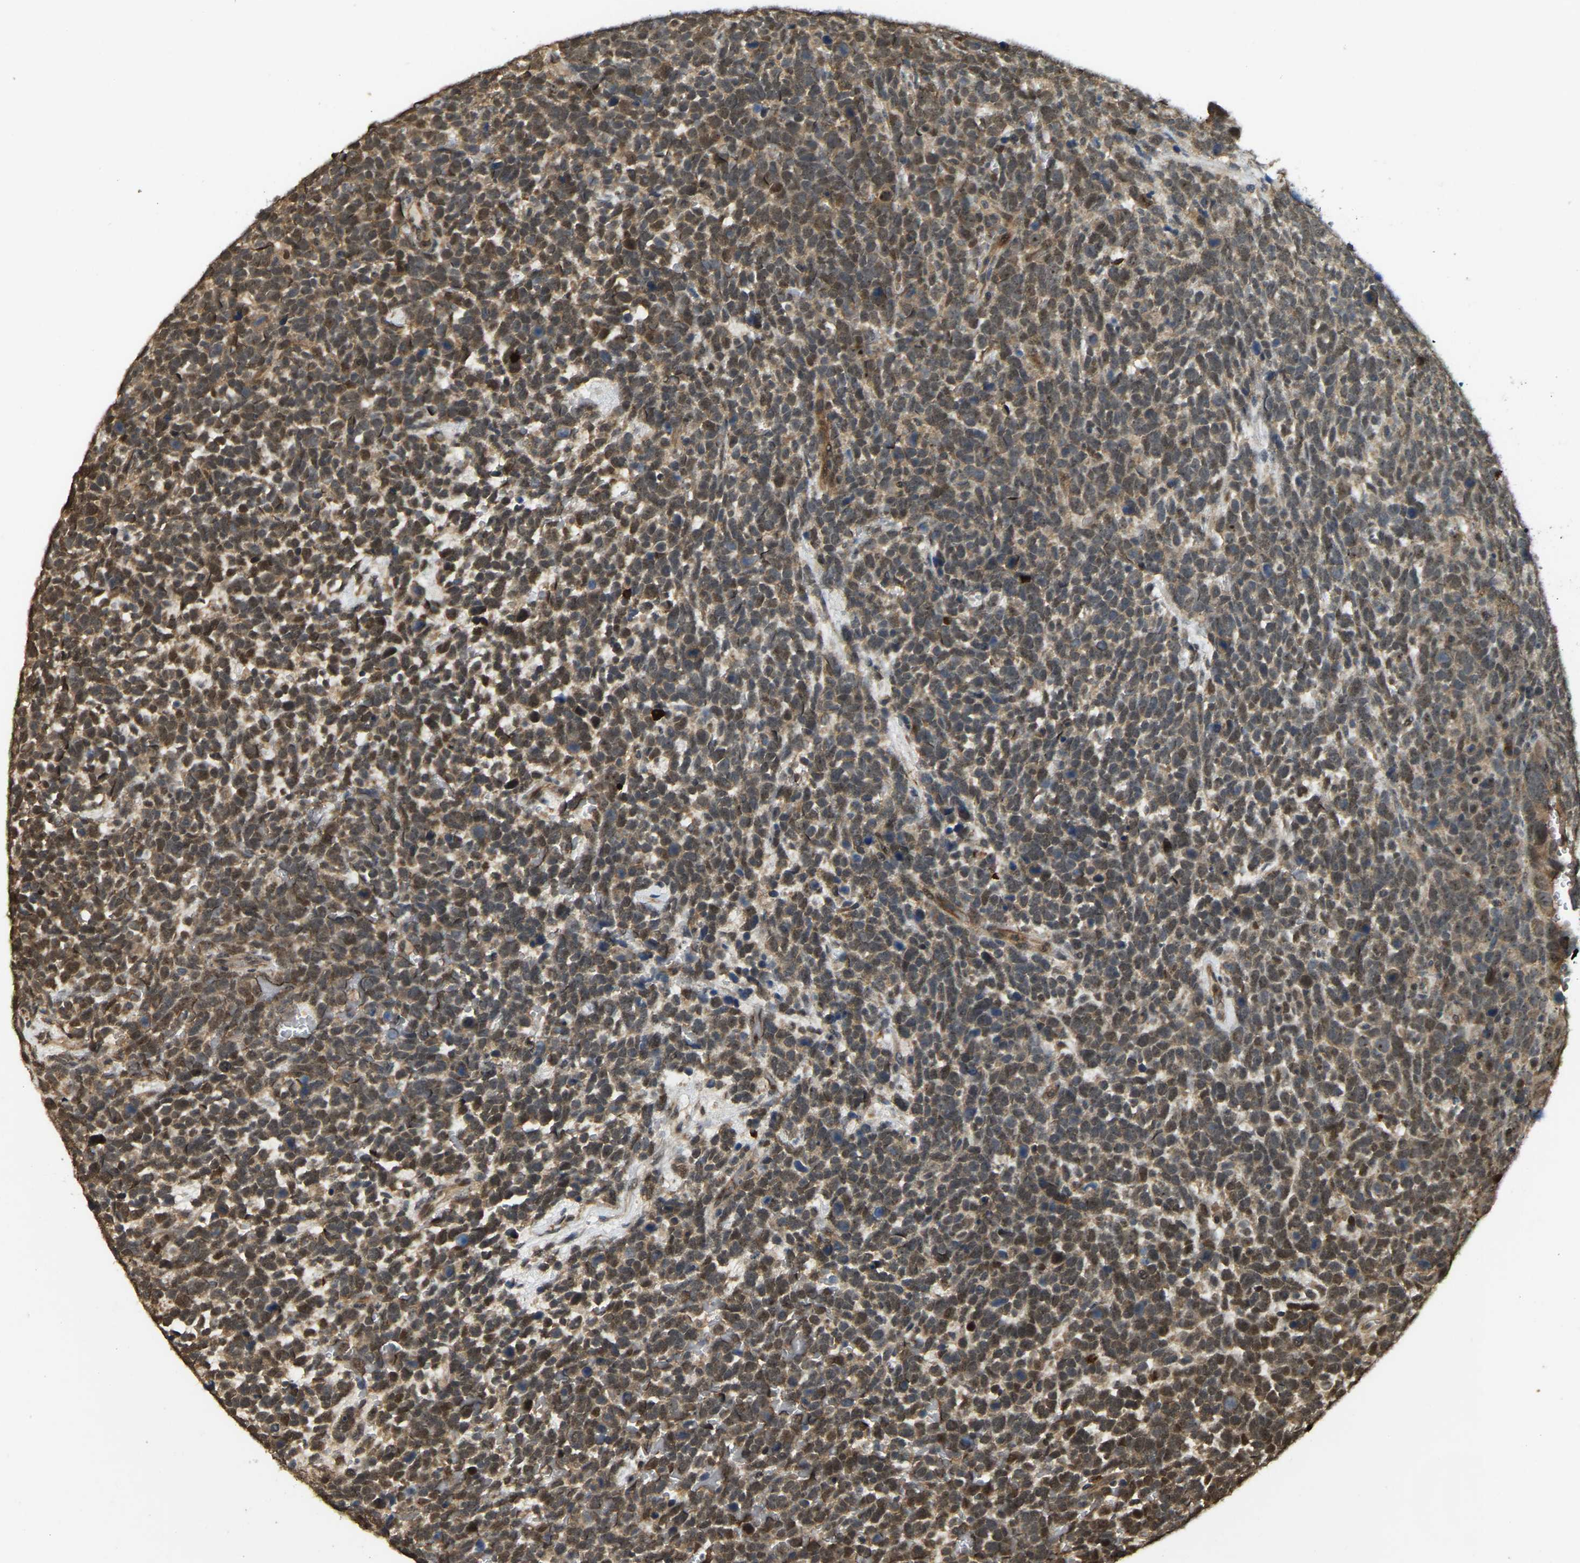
{"staining": {"intensity": "moderate", "quantity": ">75%", "location": "cytoplasmic/membranous"}, "tissue": "urothelial cancer", "cell_type": "Tumor cells", "image_type": "cancer", "snomed": [{"axis": "morphology", "description": "Urothelial carcinoma, High grade"}, {"axis": "topography", "description": "Urinary bladder"}], "caption": "A brown stain shows moderate cytoplasmic/membranous positivity of a protein in human urothelial cancer tumor cells.", "gene": "BRF2", "patient": {"sex": "female", "age": 82}}